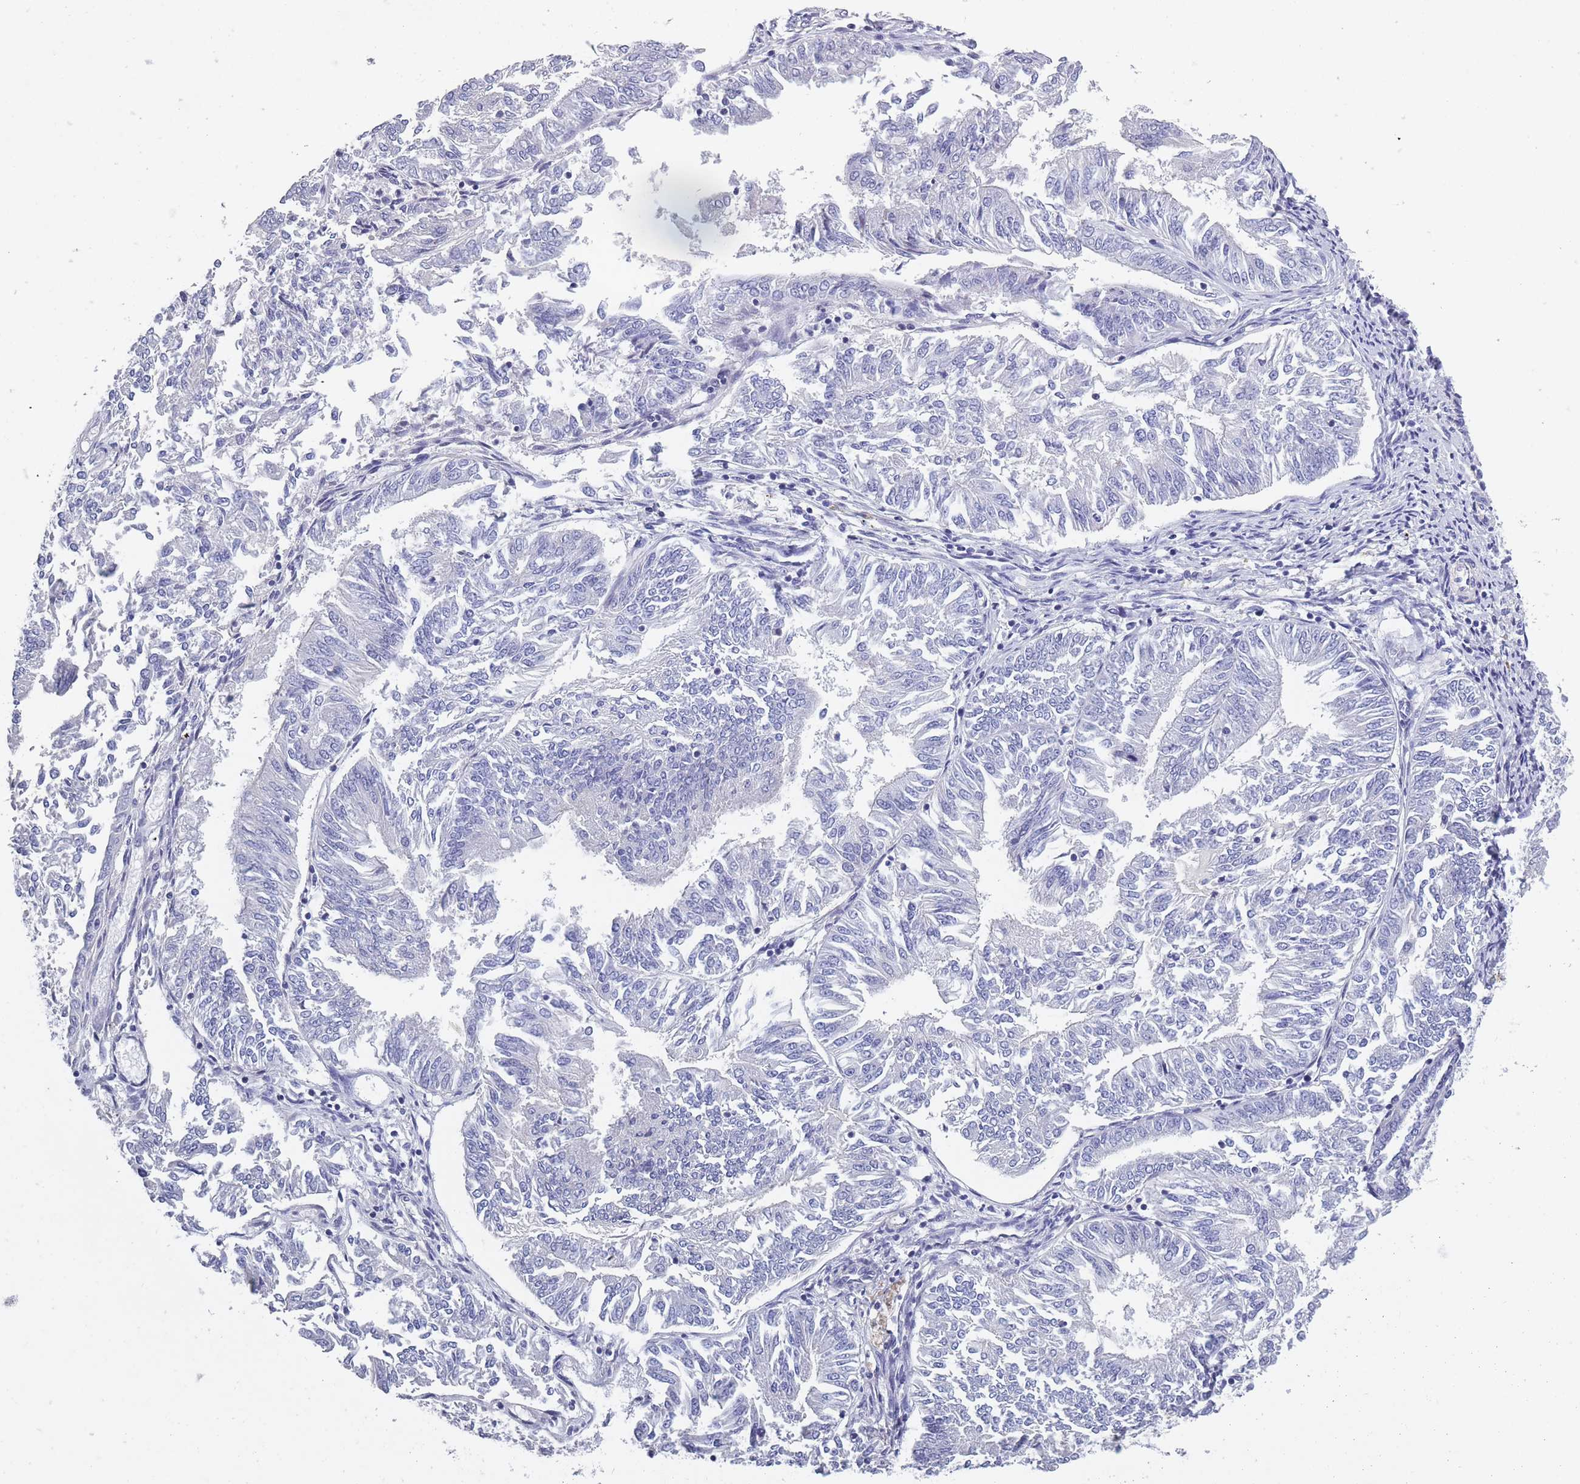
{"staining": {"intensity": "negative", "quantity": "none", "location": "none"}, "tissue": "endometrial cancer", "cell_type": "Tumor cells", "image_type": "cancer", "snomed": [{"axis": "morphology", "description": "Adenocarcinoma, NOS"}, {"axis": "topography", "description": "Endometrium"}], "caption": "Human endometrial adenocarcinoma stained for a protein using immunohistochemistry exhibits no staining in tumor cells.", "gene": "OR4C5", "patient": {"sex": "female", "age": 58}}